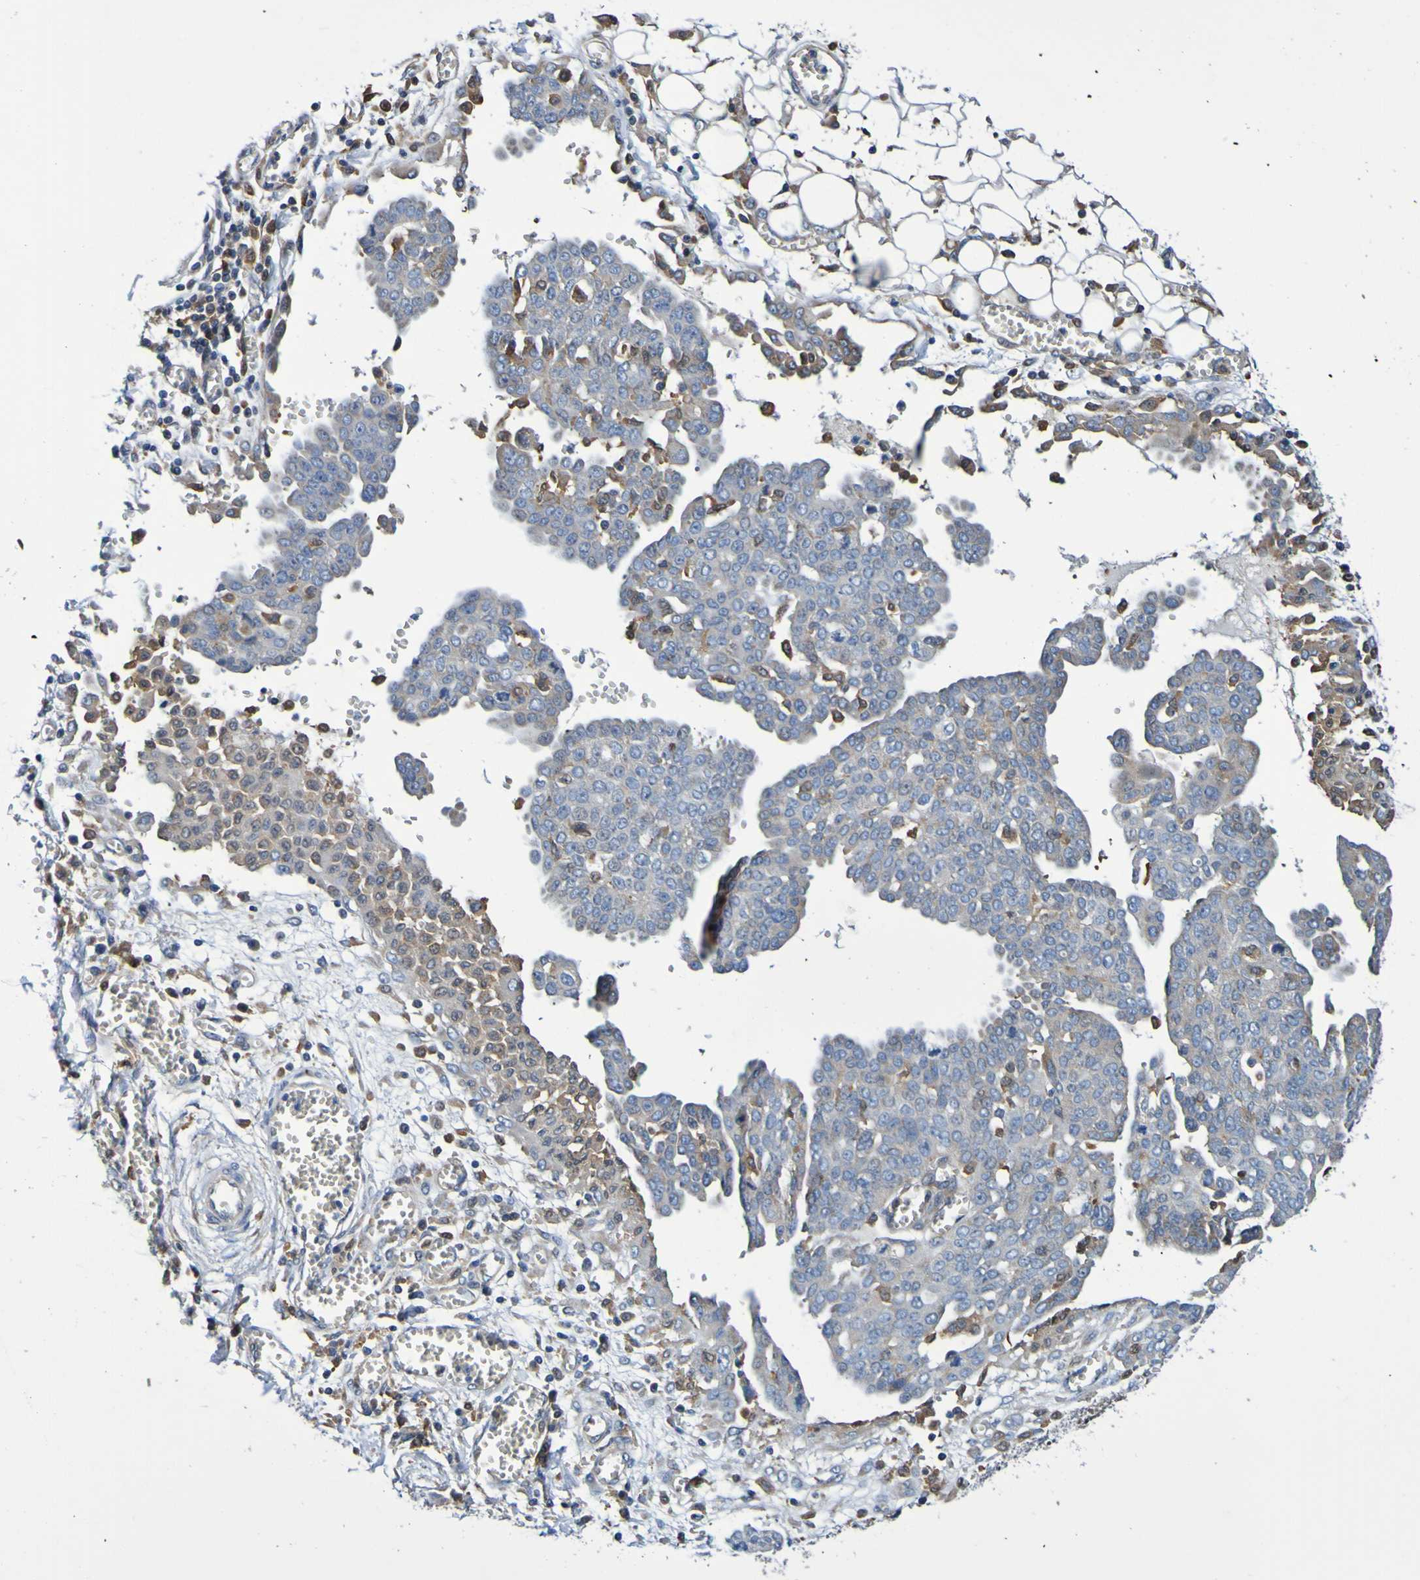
{"staining": {"intensity": "weak", "quantity": ">75%", "location": "cytoplasmic/membranous"}, "tissue": "ovarian cancer", "cell_type": "Tumor cells", "image_type": "cancer", "snomed": [{"axis": "morphology", "description": "Cystadenocarcinoma, serous, NOS"}, {"axis": "topography", "description": "Soft tissue"}, {"axis": "topography", "description": "Ovary"}], "caption": "There is low levels of weak cytoplasmic/membranous positivity in tumor cells of ovarian cancer, as demonstrated by immunohistochemical staining (brown color).", "gene": "METAP2", "patient": {"sex": "female", "age": 57}}